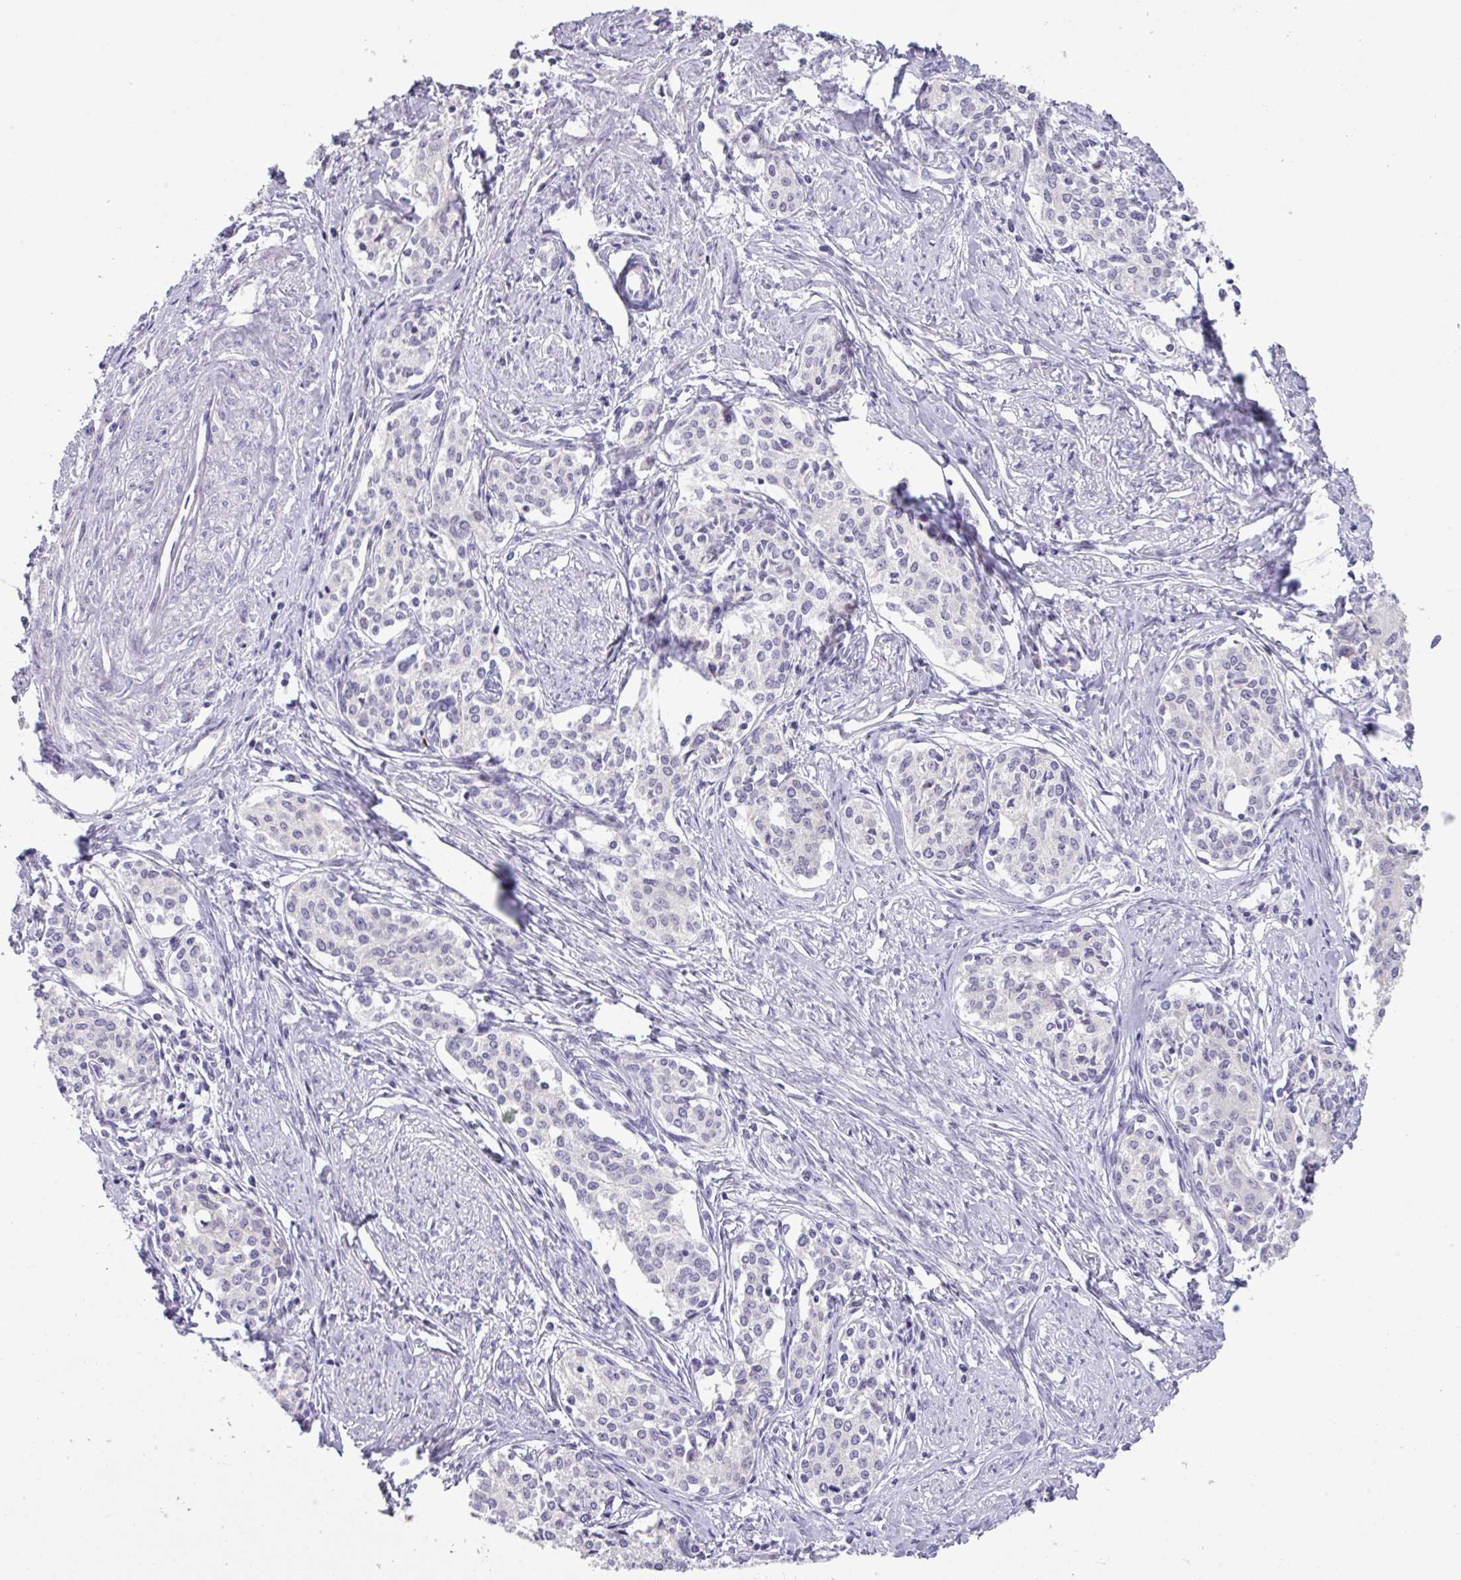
{"staining": {"intensity": "negative", "quantity": "none", "location": "none"}, "tissue": "cervical cancer", "cell_type": "Tumor cells", "image_type": "cancer", "snomed": [{"axis": "morphology", "description": "Squamous cell carcinoma, NOS"}, {"axis": "morphology", "description": "Adenocarcinoma, NOS"}, {"axis": "topography", "description": "Cervix"}], "caption": "Cervical squamous cell carcinoma stained for a protein using immunohistochemistry demonstrates no staining tumor cells.", "gene": "ANKRD13B", "patient": {"sex": "female", "age": 52}}